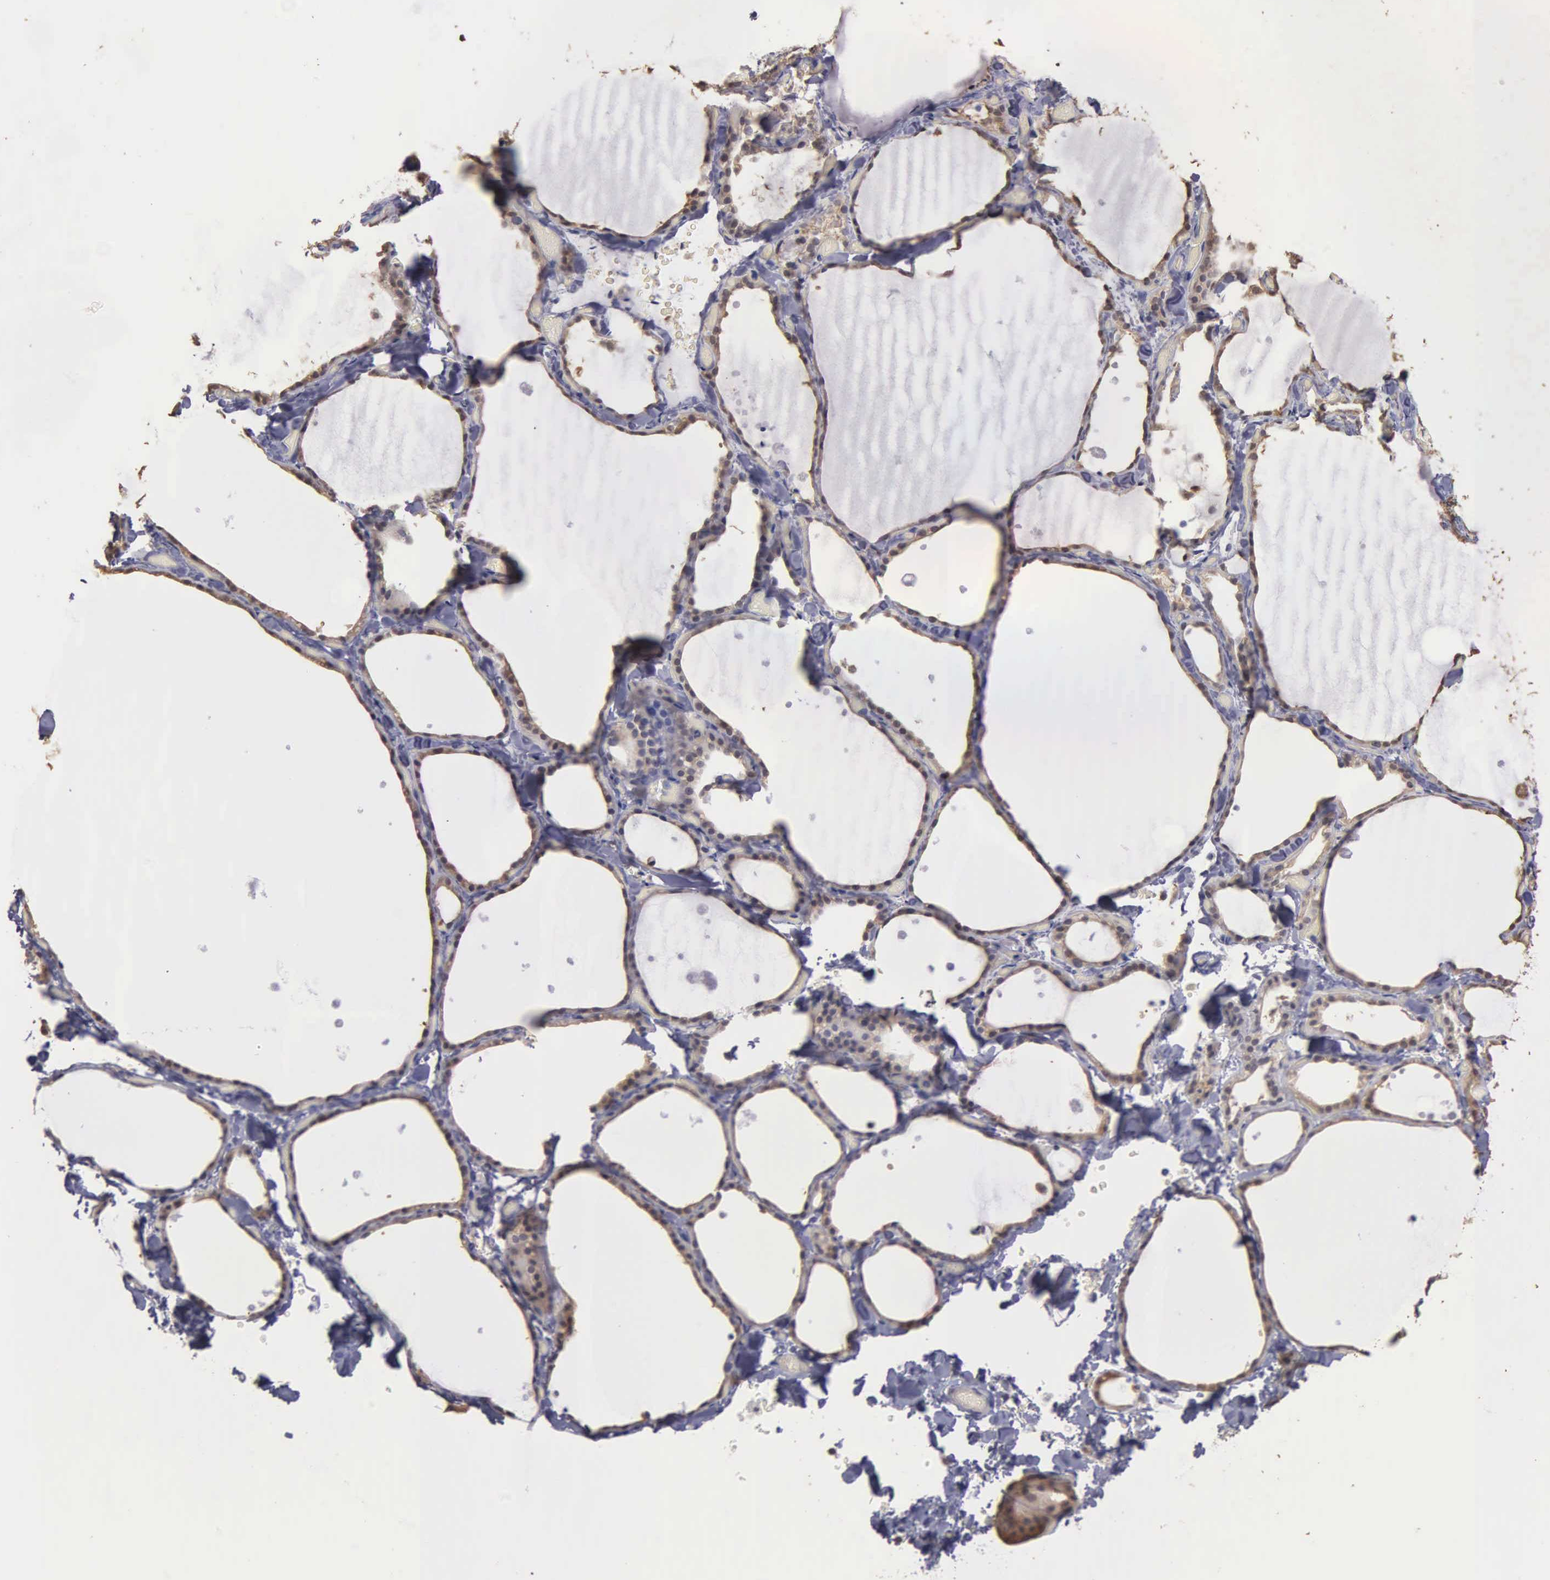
{"staining": {"intensity": "weak", "quantity": ">75%", "location": "nuclear"}, "tissue": "thyroid gland", "cell_type": "Glandular cells", "image_type": "normal", "snomed": [{"axis": "morphology", "description": "Normal tissue, NOS"}, {"axis": "topography", "description": "Thyroid gland"}], "caption": "Normal thyroid gland demonstrates weak nuclear expression in approximately >75% of glandular cells, visualized by immunohistochemistry. (Stains: DAB (3,3'-diaminobenzidine) in brown, nuclei in blue, Microscopy: brightfield microscopy at high magnification).", "gene": "ENO3", "patient": {"sex": "male", "age": 34}}